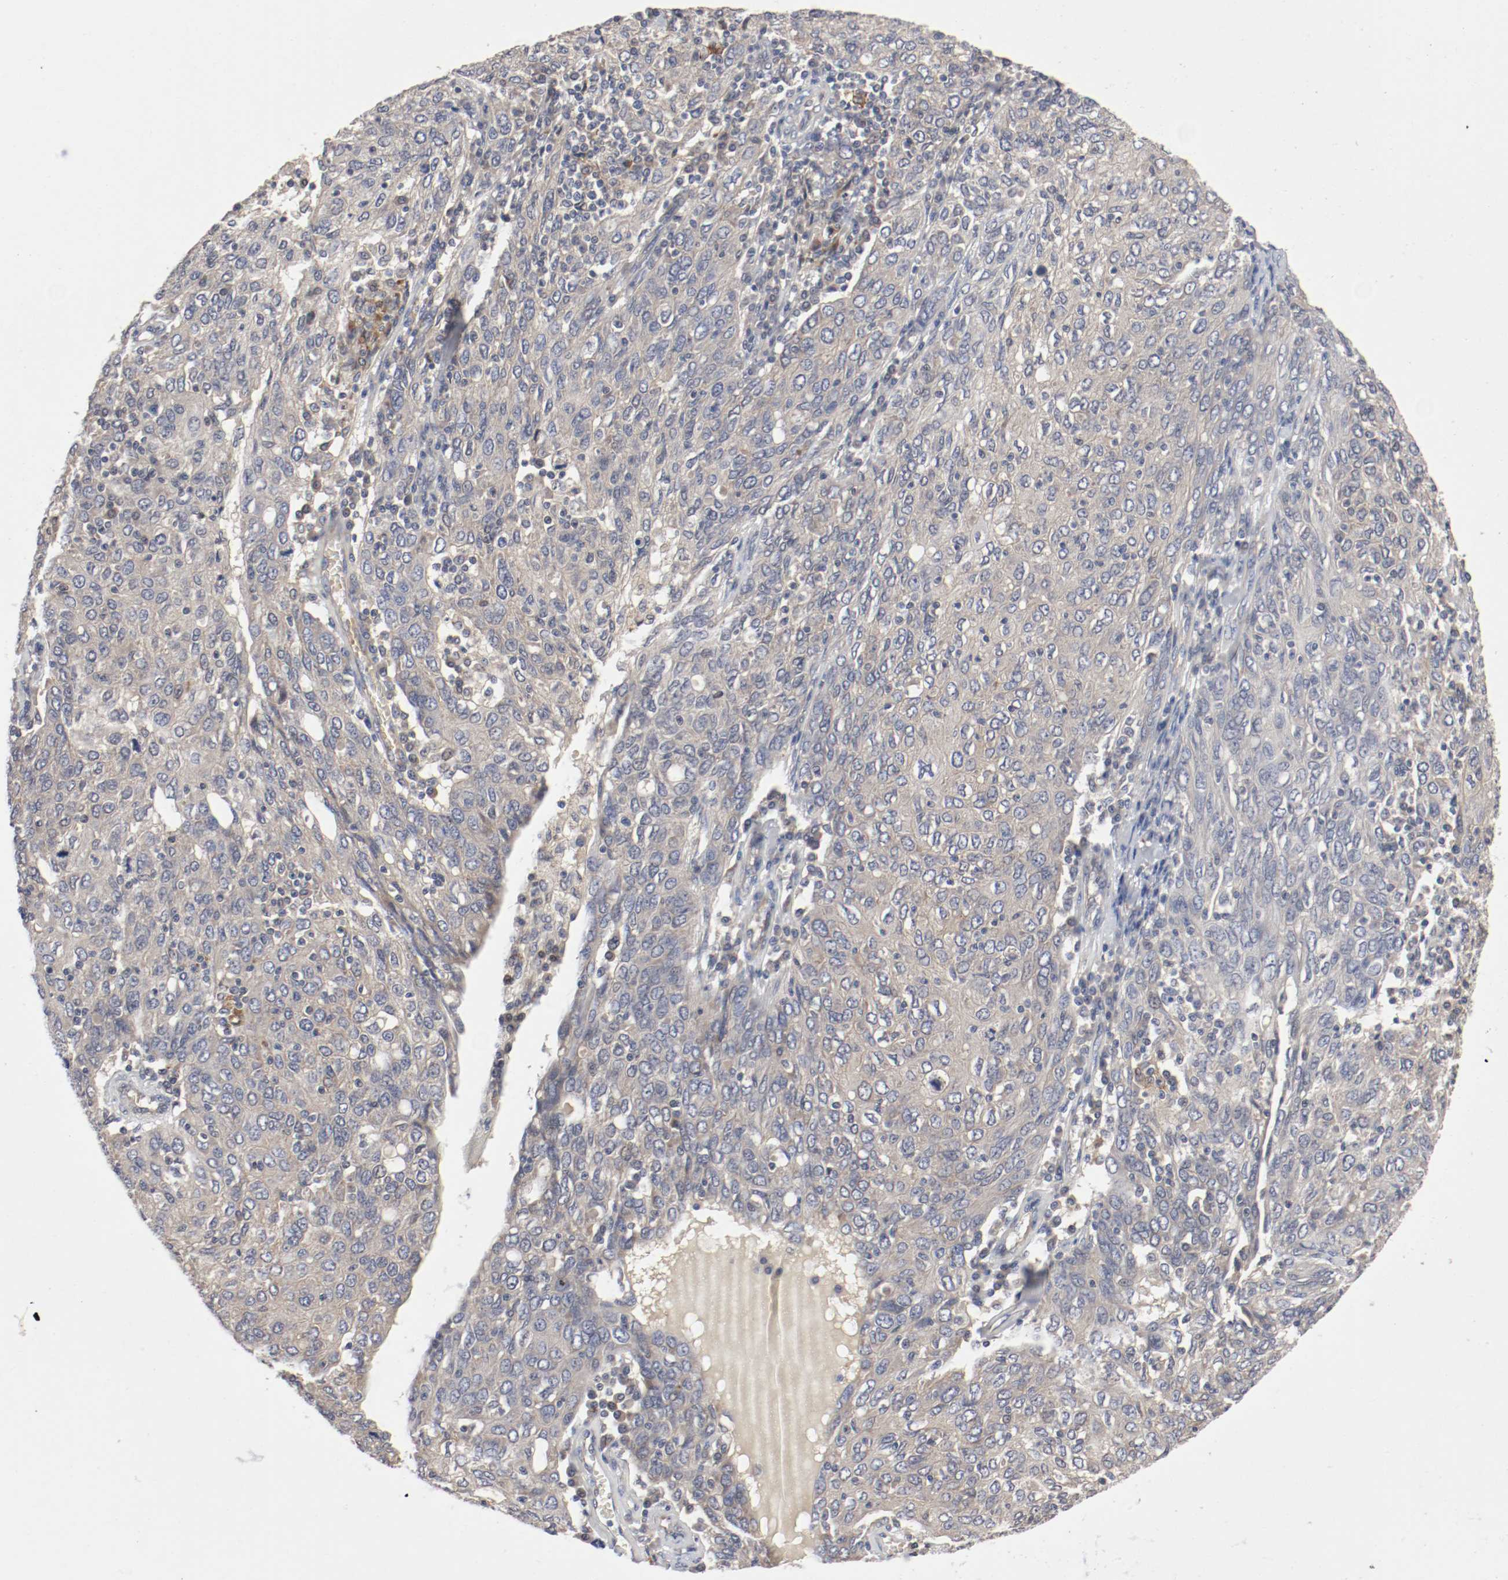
{"staining": {"intensity": "weak", "quantity": "25%-75%", "location": "cytoplasmic/membranous"}, "tissue": "ovarian cancer", "cell_type": "Tumor cells", "image_type": "cancer", "snomed": [{"axis": "morphology", "description": "Carcinoma, endometroid"}, {"axis": "topography", "description": "Ovary"}], "caption": "Weak cytoplasmic/membranous protein staining is seen in about 25%-75% of tumor cells in endometroid carcinoma (ovarian). (brown staining indicates protein expression, while blue staining denotes nuclei).", "gene": "REN", "patient": {"sex": "female", "age": 50}}